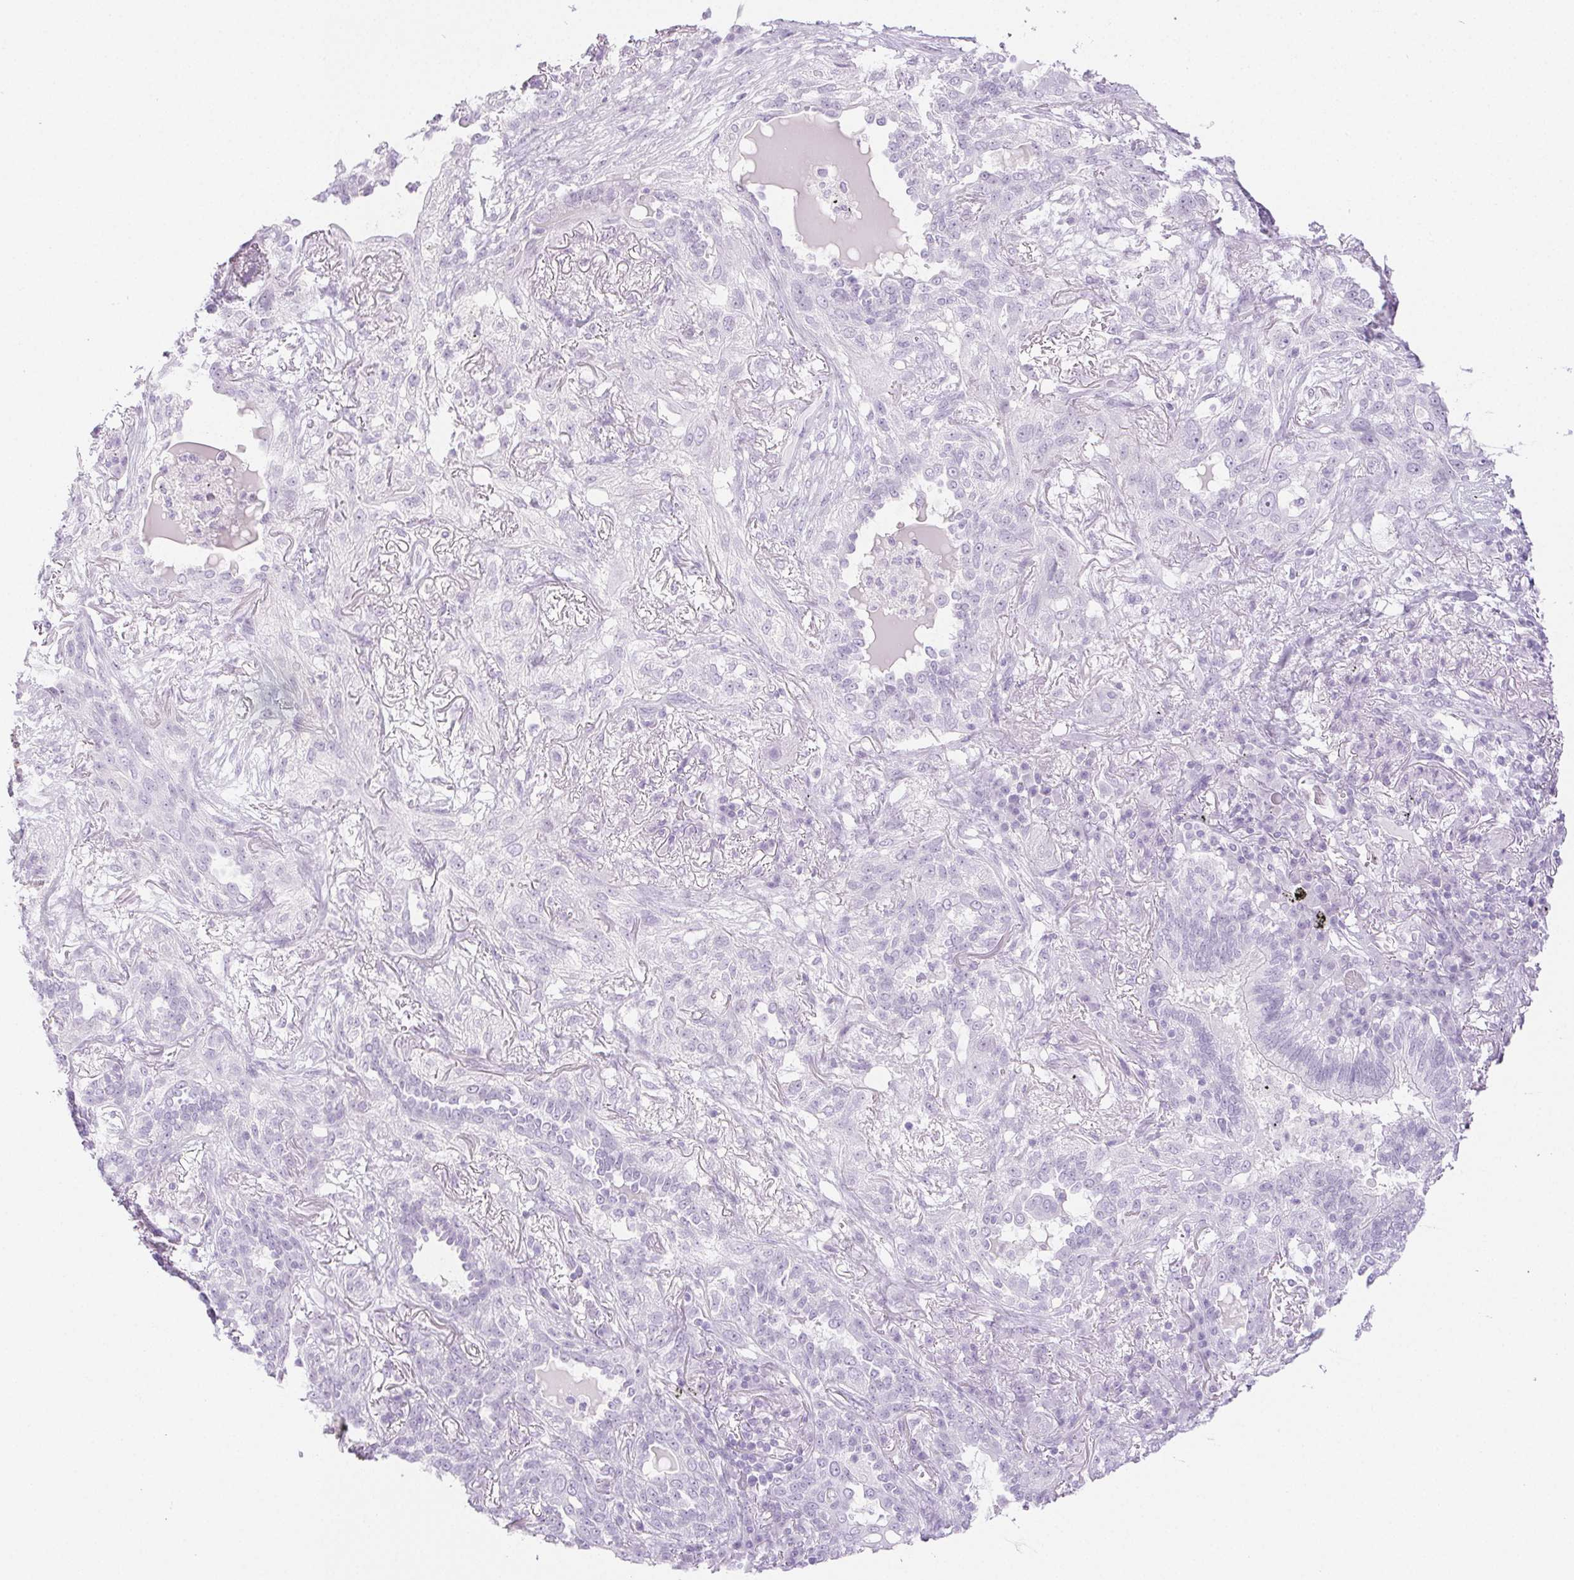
{"staining": {"intensity": "negative", "quantity": "none", "location": "none"}, "tissue": "lung cancer", "cell_type": "Tumor cells", "image_type": "cancer", "snomed": [{"axis": "morphology", "description": "Squamous cell carcinoma, NOS"}, {"axis": "topography", "description": "Lung"}], "caption": "Immunohistochemistry of lung squamous cell carcinoma displays no staining in tumor cells.", "gene": "SPRR3", "patient": {"sex": "female", "age": 70}}